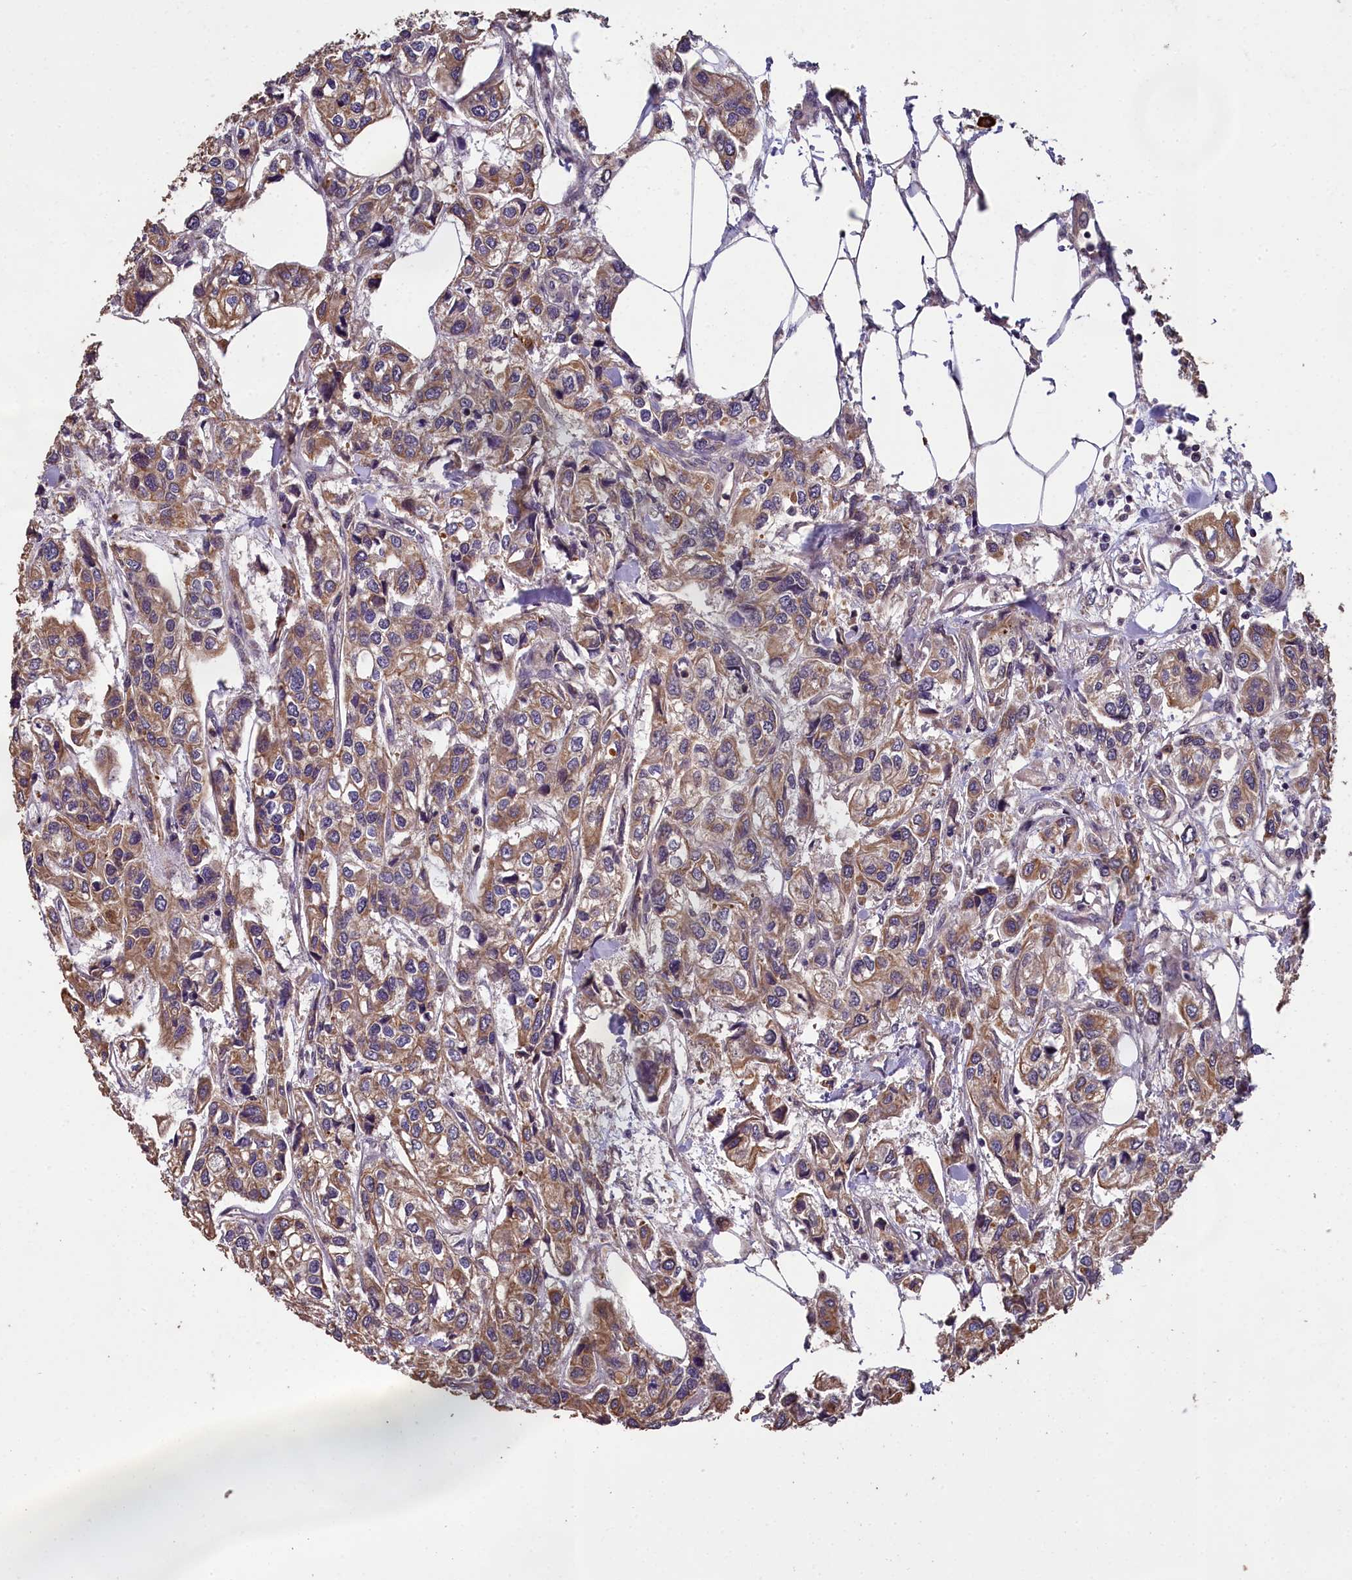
{"staining": {"intensity": "moderate", "quantity": ">75%", "location": "cytoplasmic/membranous"}, "tissue": "urothelial cancer", "cell_type": "Tumor cells", "image_type": "cancer", "snomed": [{"axis": "morphology", "description": "Urothelial carcinoma, High grade"}, {"axis": "topography", "description": "Urinary bladder"}], "caption": "DAB (3,3'-diaminobenzidine) immunohistochemical staining of human urothelial cancer displays moderate cytoplasmic/membranous protein expression in approximately >75% of tumor cells.", "gene": "CHD9", "patient": {"sex": "male", "age": 67}}